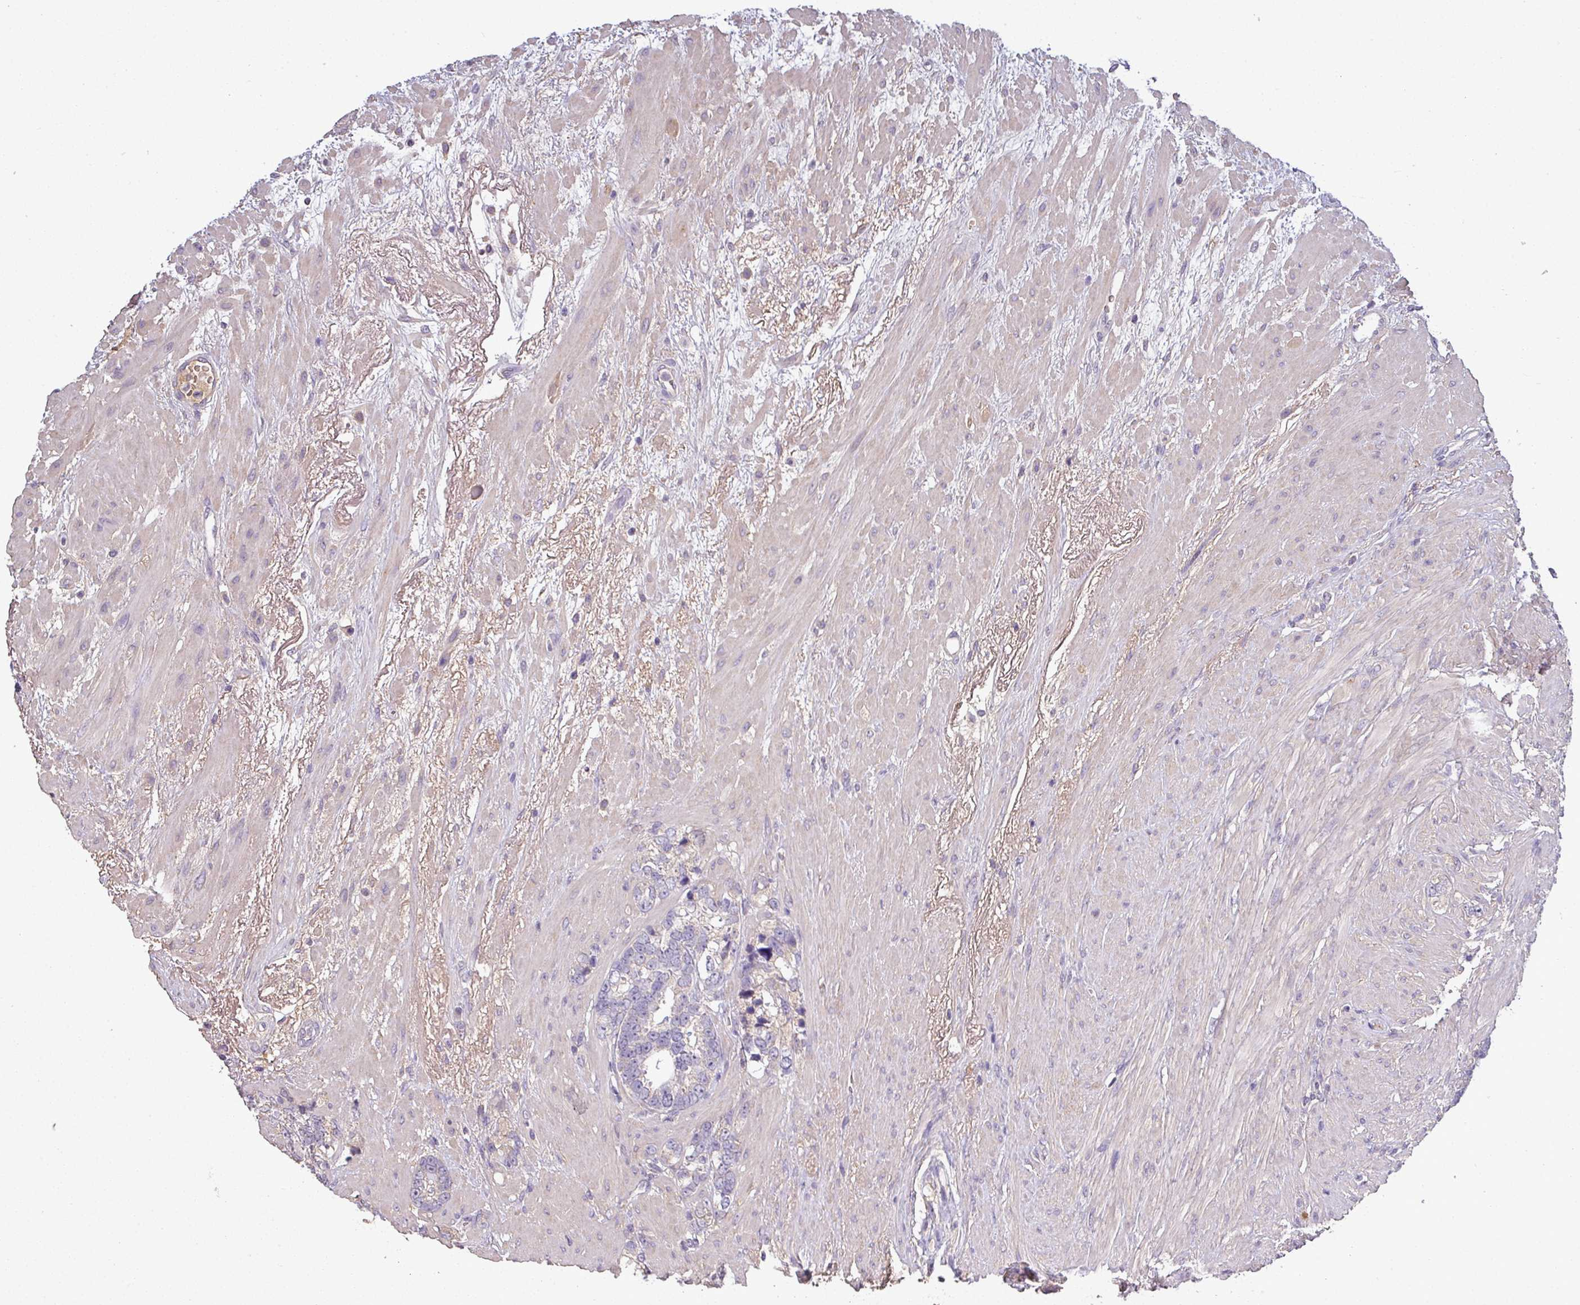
{"staining": {"intensity": "negative", "quantity": "none", "location": "none"}, "tissue": "prostate cancer", "cell_type": "Tumor cells", "image_type": "cancer", "snomed": [{"axis": "morphology", "description": "Adenocarcinoma, High grade"}, {"axis": "topography", "description": "Prostate"}], "caption": "DAB (3,3'-diaminobenzidine) immunohistochemical staining of human high-grade adenocarcinoma (prostate) displays no significant expression in tumor cells.", "gene": "ISLR", "patient": {"sex": "male", "age": 74}}